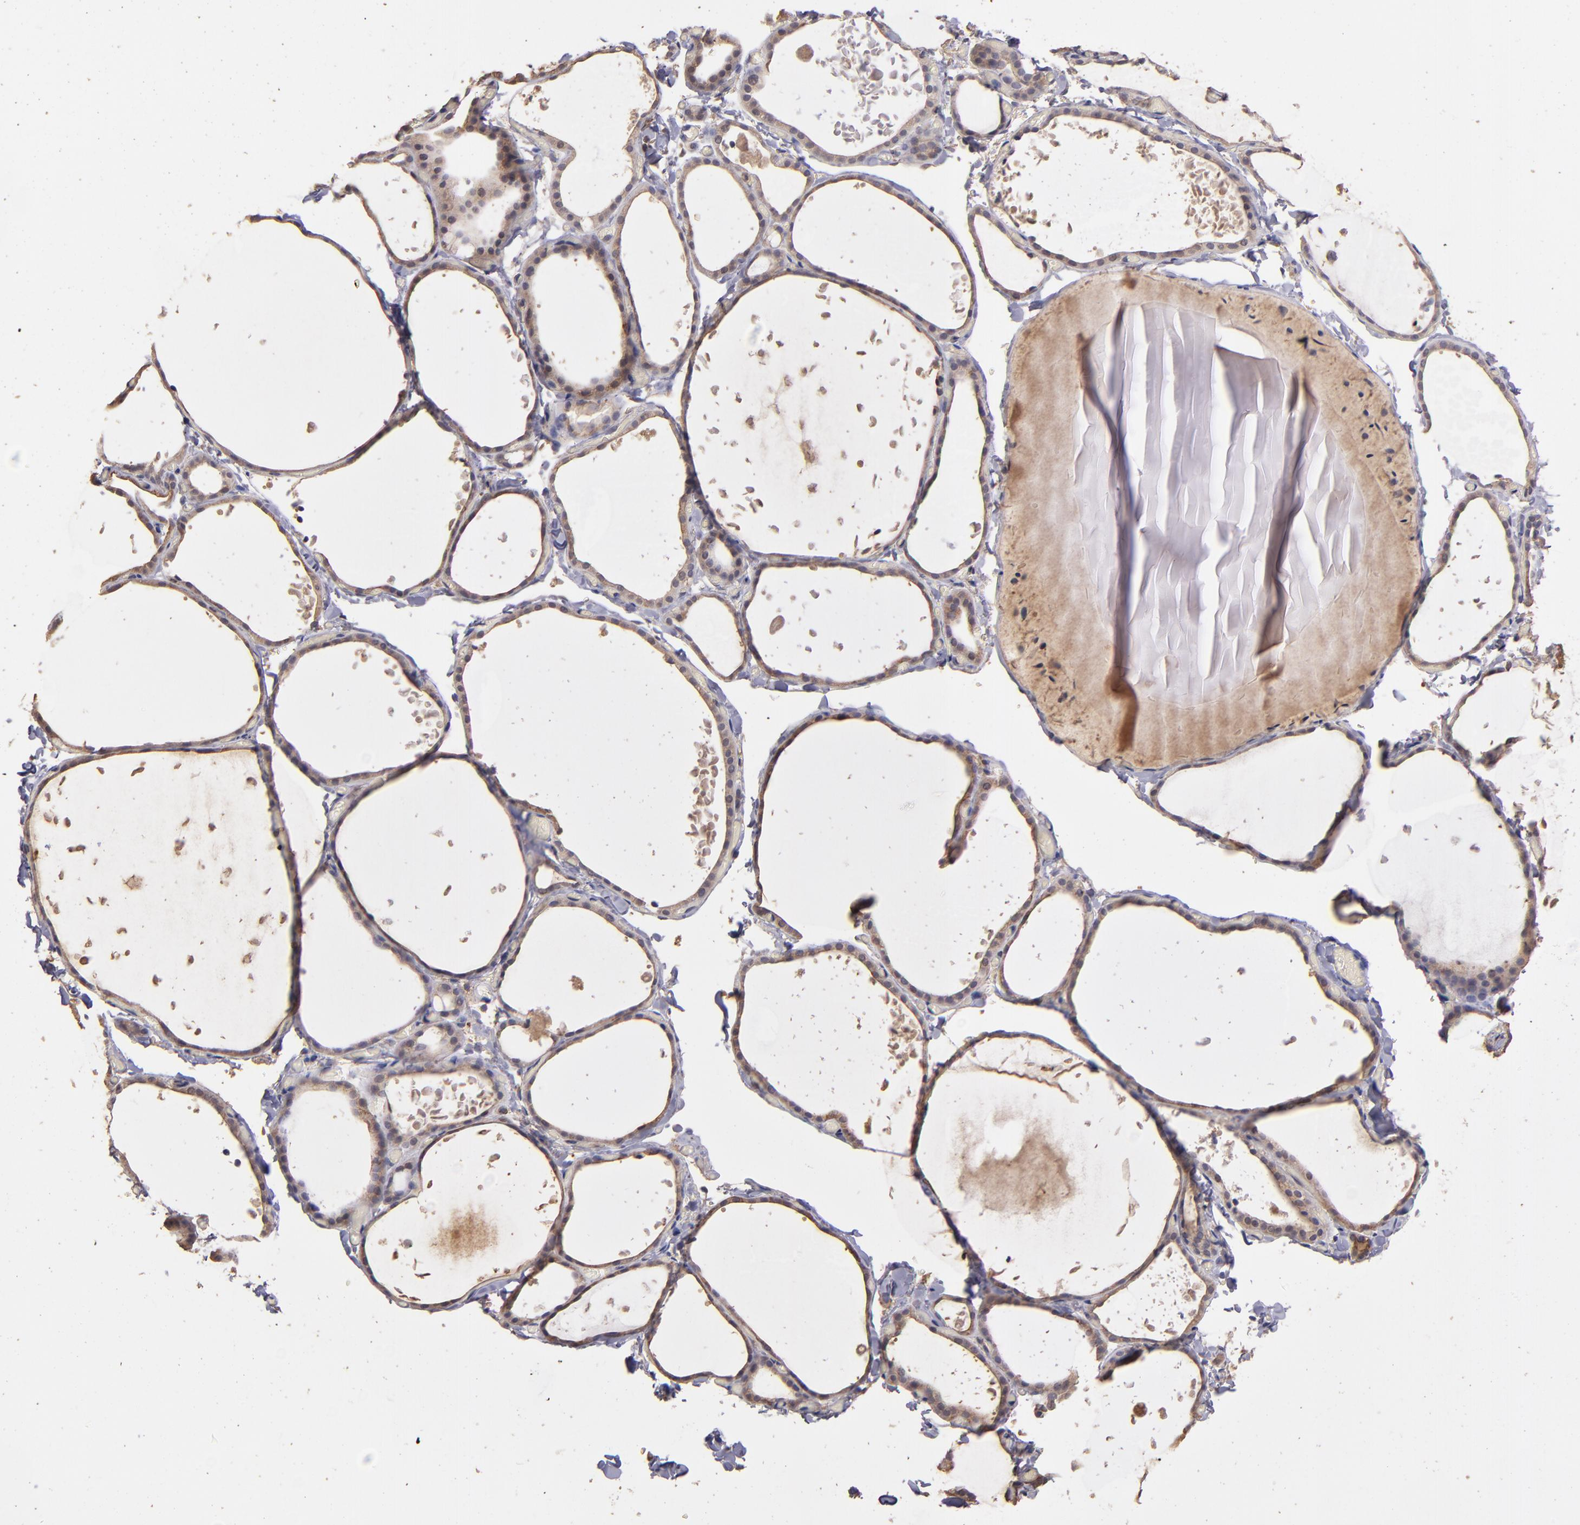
{"staining": {"intensity": "weak", "quantity": "25%-75%", "location": "cytoplasmic/membranous"}, "tissue": "thyroid gland", "cell_type": "Glandular cells", "image_type": "normal", "snomed": [{"axis": "morphology", "description": "Normal tissue, NOS"}, {"axis": "topography", "description": "Thyroid gland"}], "caption": "Immunohistochemical staining of unremarkable human thyroid gland demonstrates weak cytoplasmic/membranous protein staining in about 25%-75% of glandular cells. (Stains: DAB in brown, nuclei in blue, Microscopy: brightfield microscopy at high magnification).", "gene": "SRRD", "patient": {"sex": "female", "age": 22}}